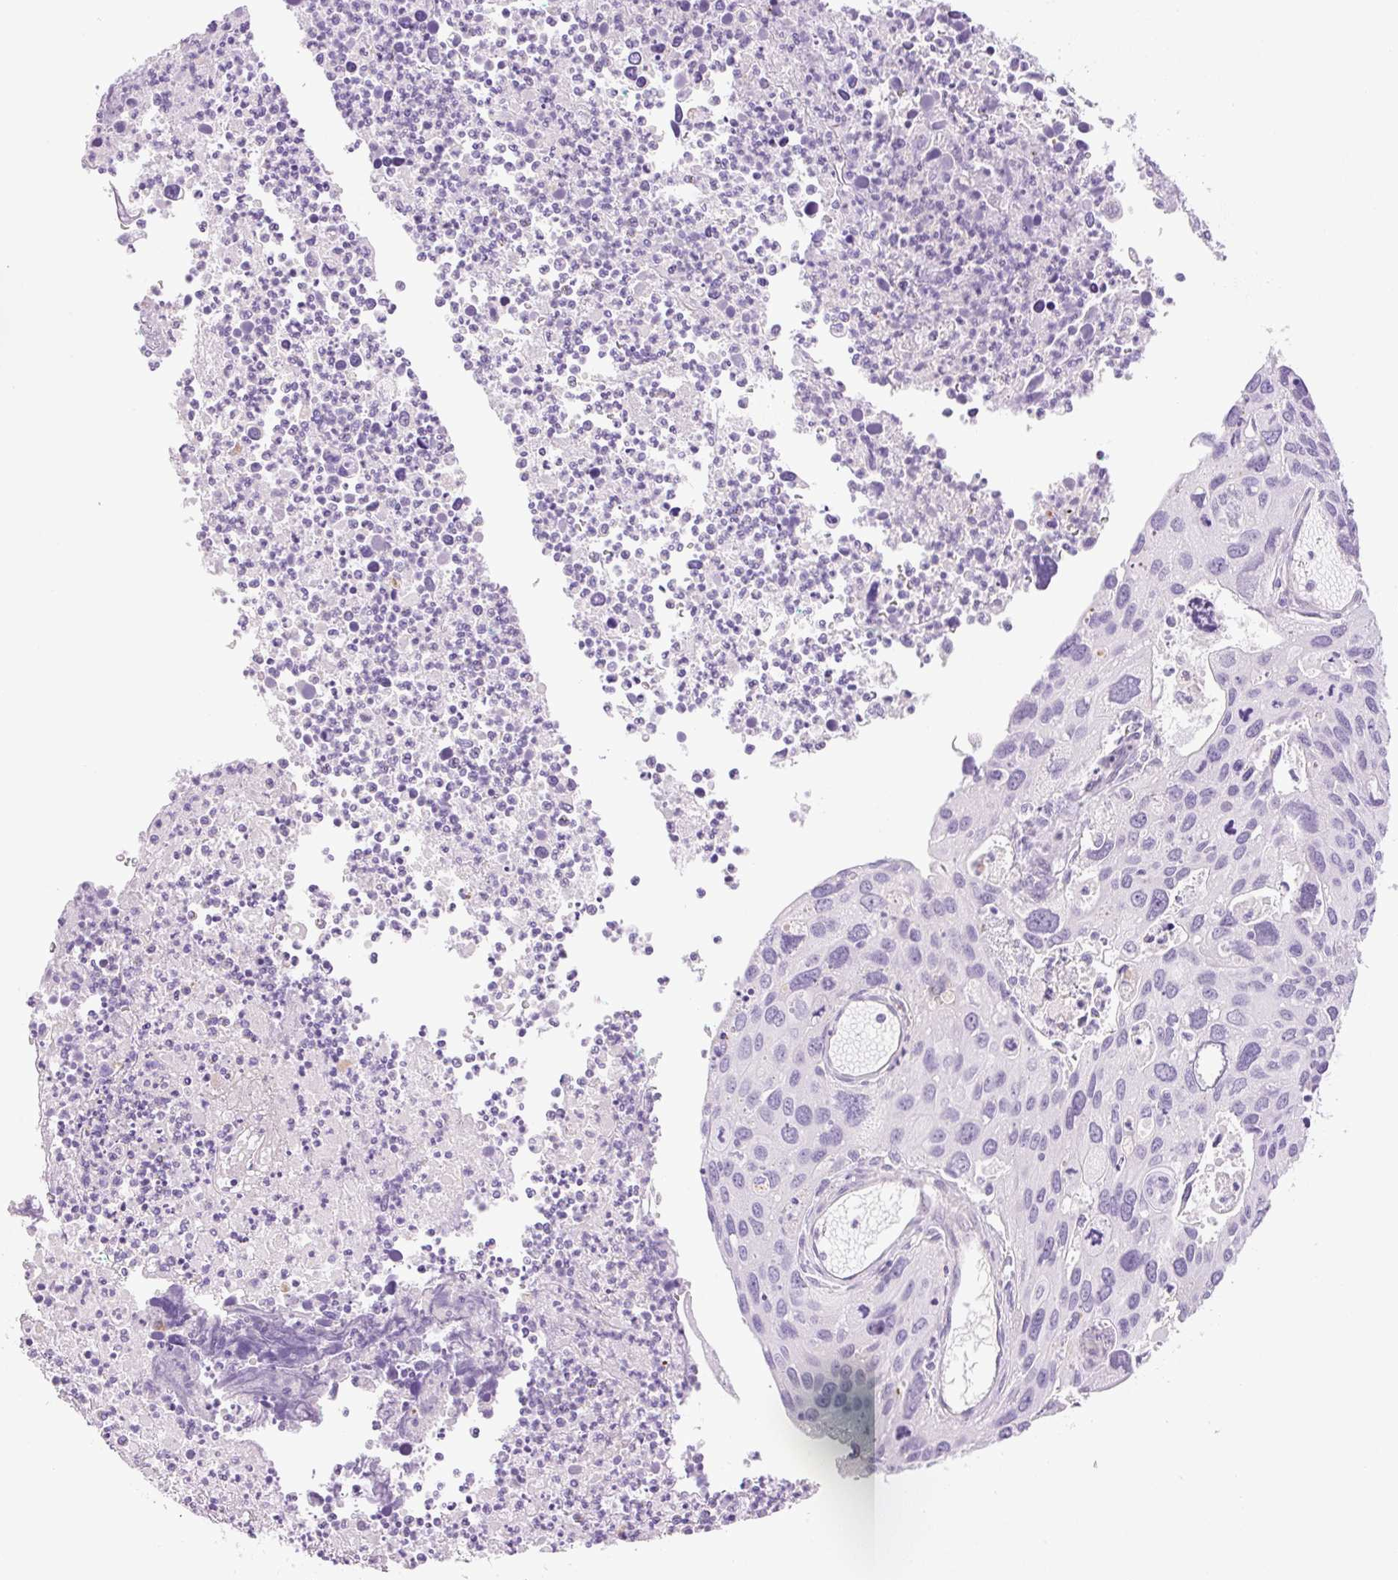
{"staining": {"intensity": "negative", "quantity": "none", "location": "none"}, "tissue": "cervical cancer", "cell_type": "Tumor cells", "image_type": "cancer", "snomed": [{"axis": "morphology", "description": "Squamous cell carcinoma, NOS"}, {"axis": "topography", "description": "Cervix"}], "caption": "IHC of human cervical squamous cell carcinoma shows no expression in tumor cells.", "gene": "MIA2", "patient": {"sex": "female", "age": 55}}